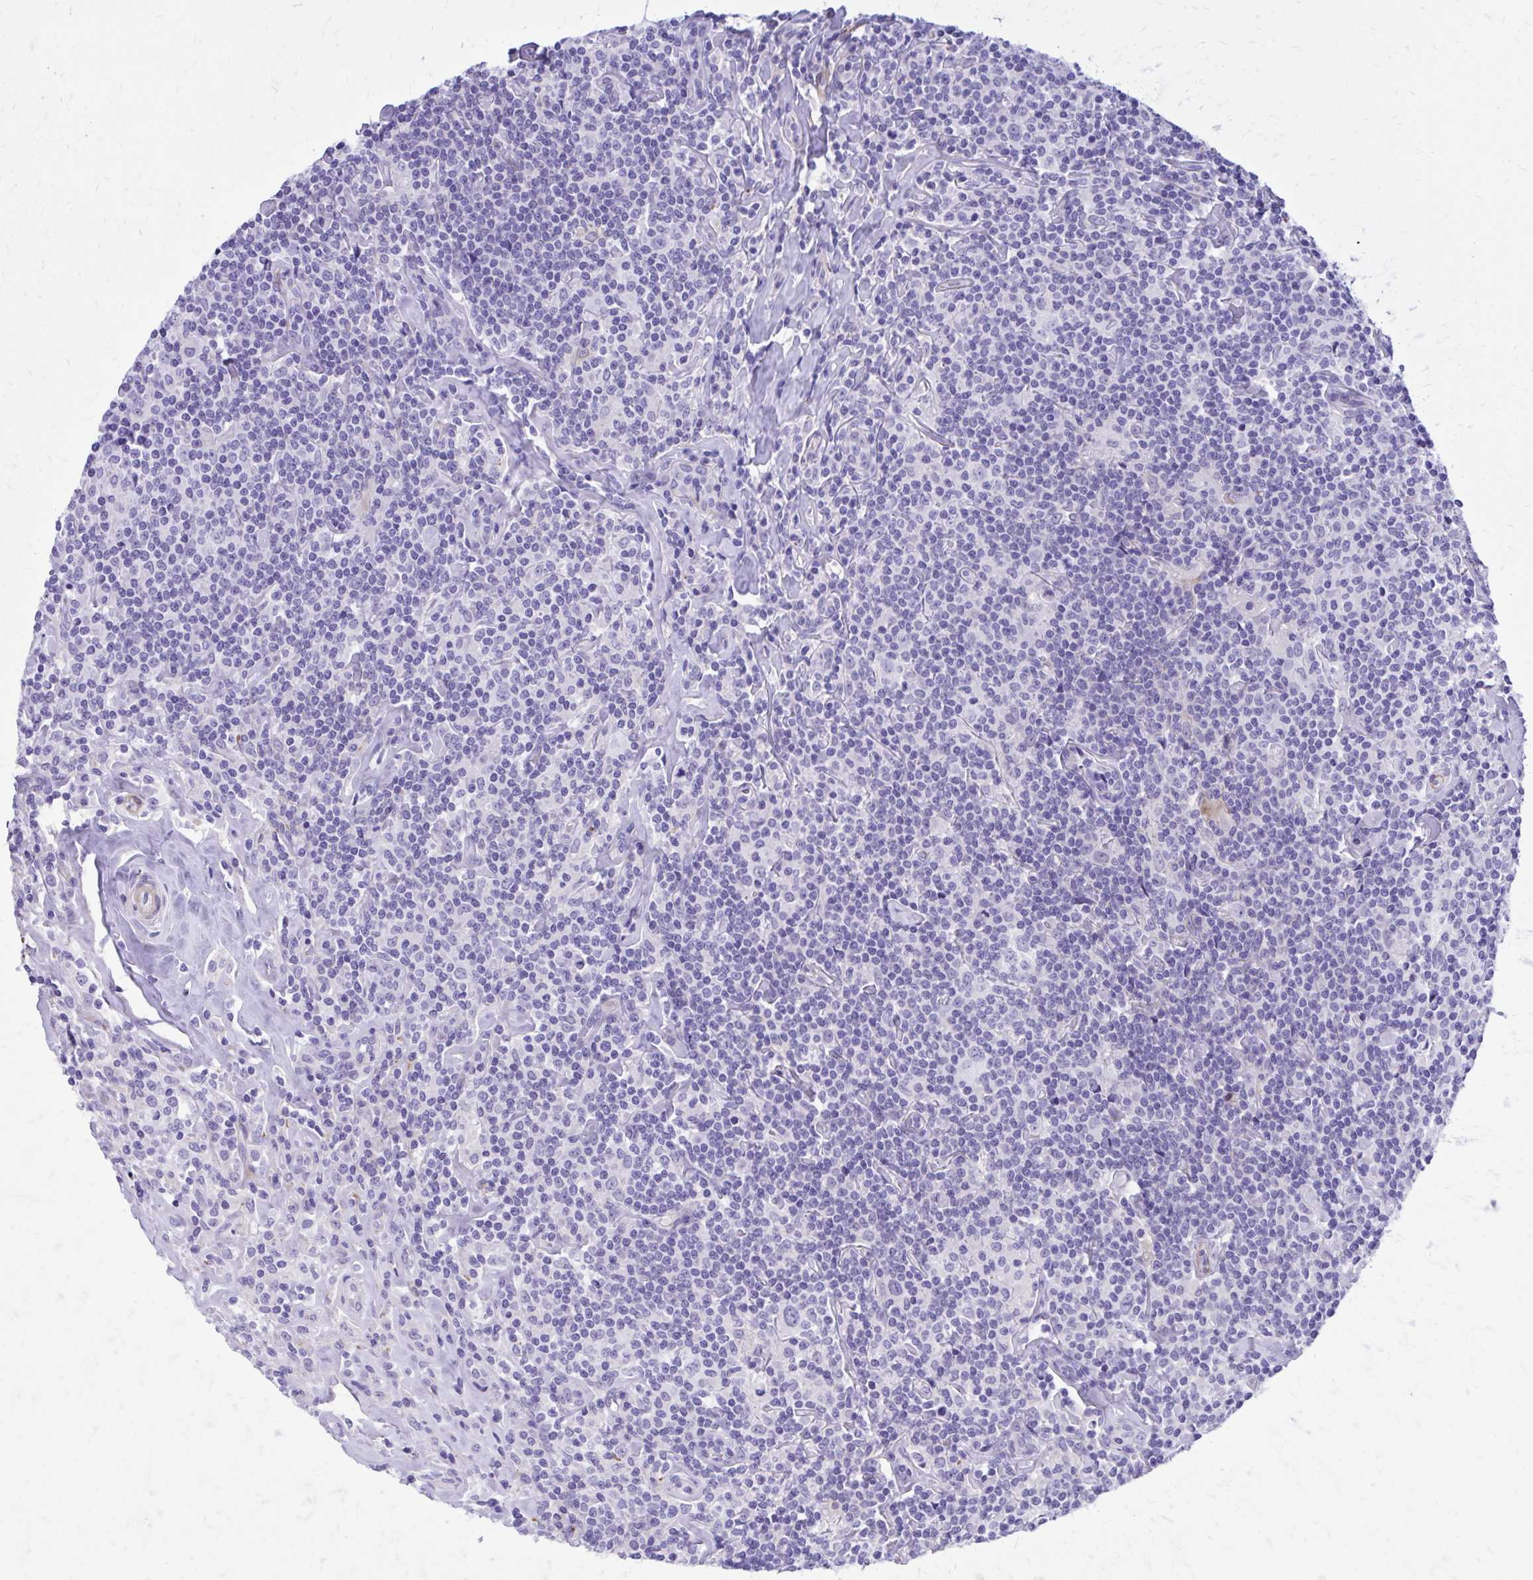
{"staining": {"intensity": "negative", "quantity": "none", "location": "none"}, "tissue": "lymphoma", "cell_type": "Tumor cells", "image_type": "cancer", "snomed": [{"axis": "morphology", "description": "Hodgkin's disease, NOS"}, {"axis": "morphology", "description": "Hodgkin's lymphoma, nodular sclerosis"}, {"axis": "topography", "description": "Lymph node"}], "caption": "Hodgkin's disease was stained to show a protein in brown. There is no significant staining in tumor cells.", "gene": "EPB41L1", "patient": {"sex": "female", "age": 10}}